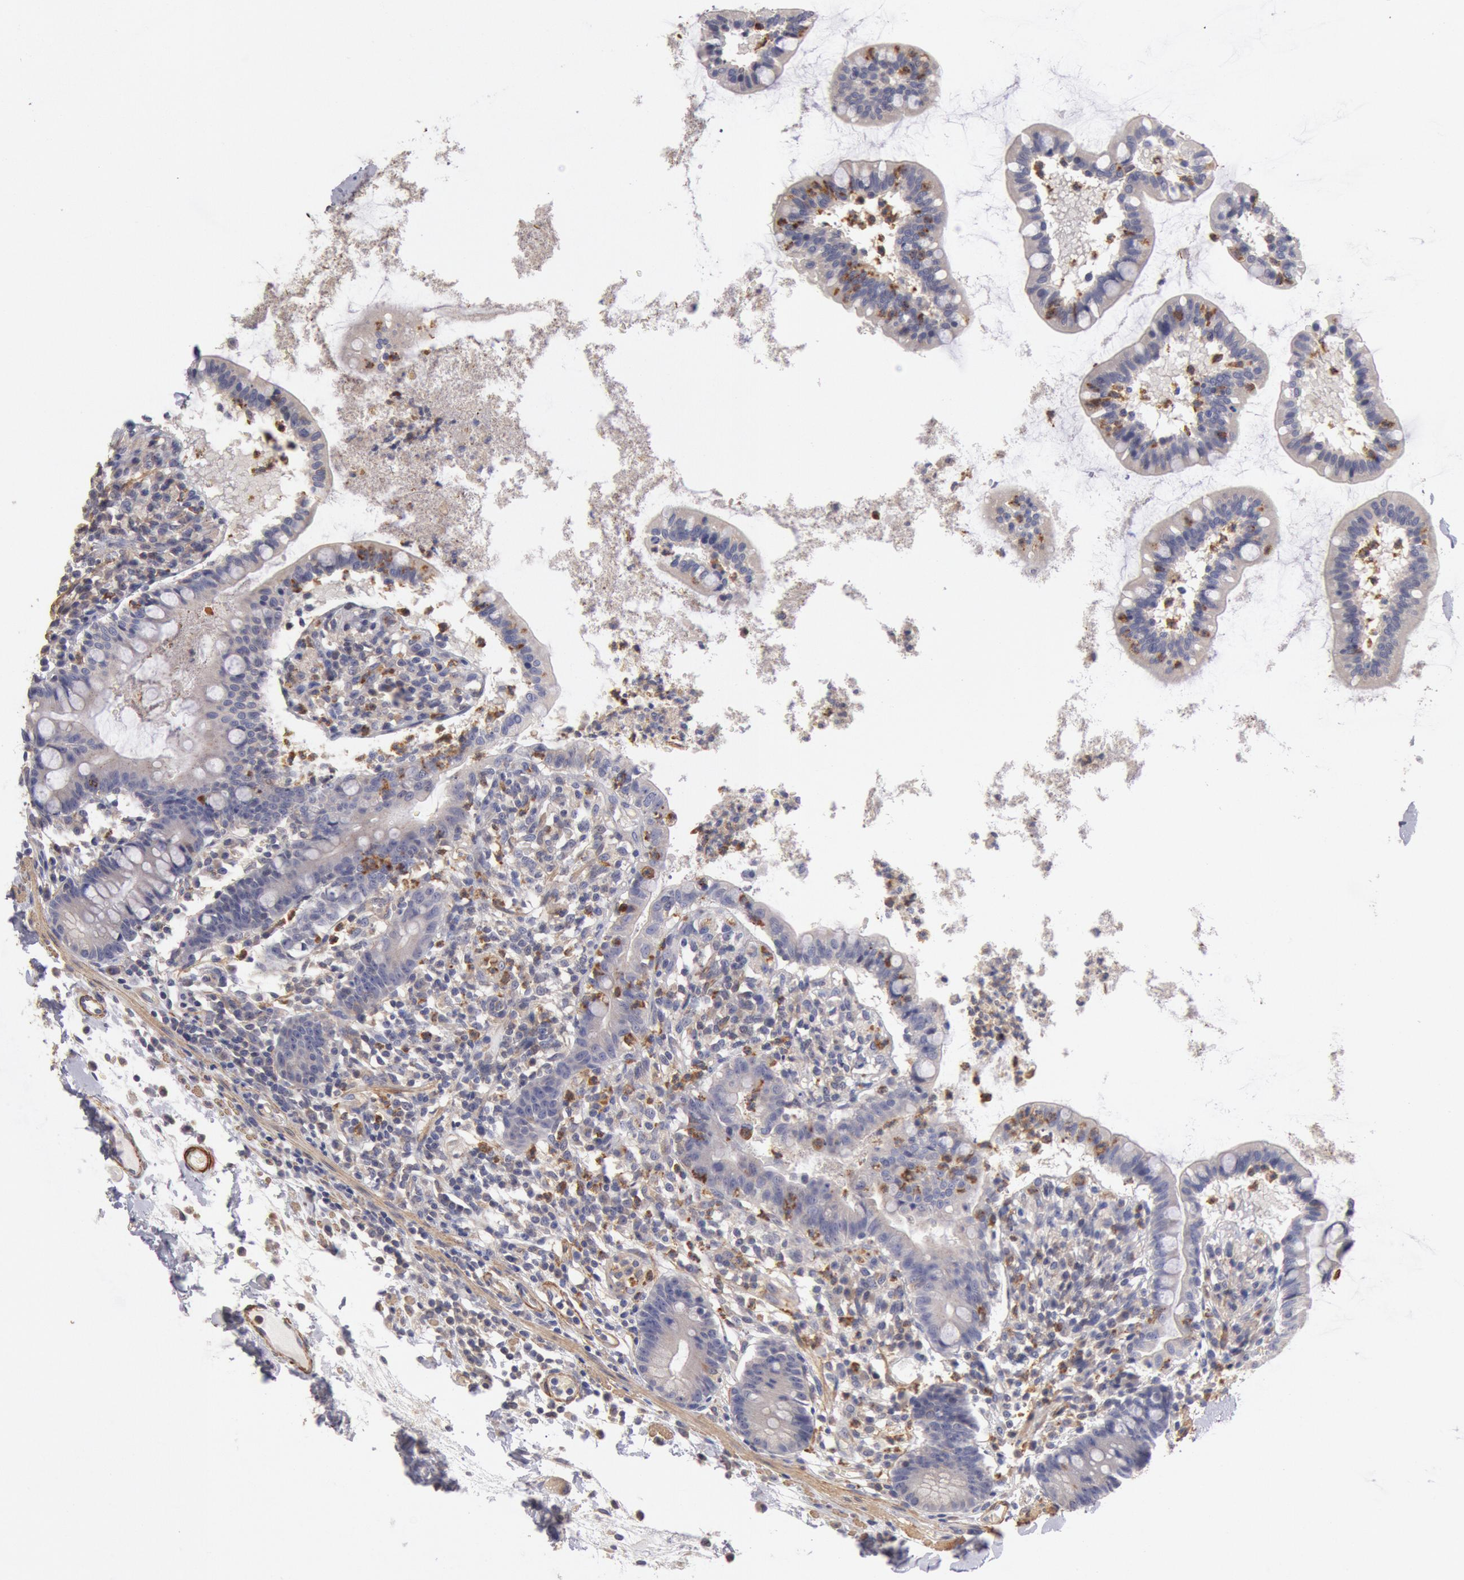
{"staining": {"intensity": "weak", "quantity": "25%-75%", "location": "cytoplasmic/membranous"}, "tissue": "small intestine", "cell_type": "Glandular cells", "image_type": "normal", "snomed": [{"axis": "morphology", "description": "Normal tissue, NOS"}, {"axis": "topography", "description": "Small intestine"}], "caption": "Benign small intestine was stained to show a protein in brown. There is low levels of weak cytoplasmic/membranous expression in about 25%-75% of glandular cells.", "gene": "TMED8", "patient": {"sex": "female", "age": 61}}